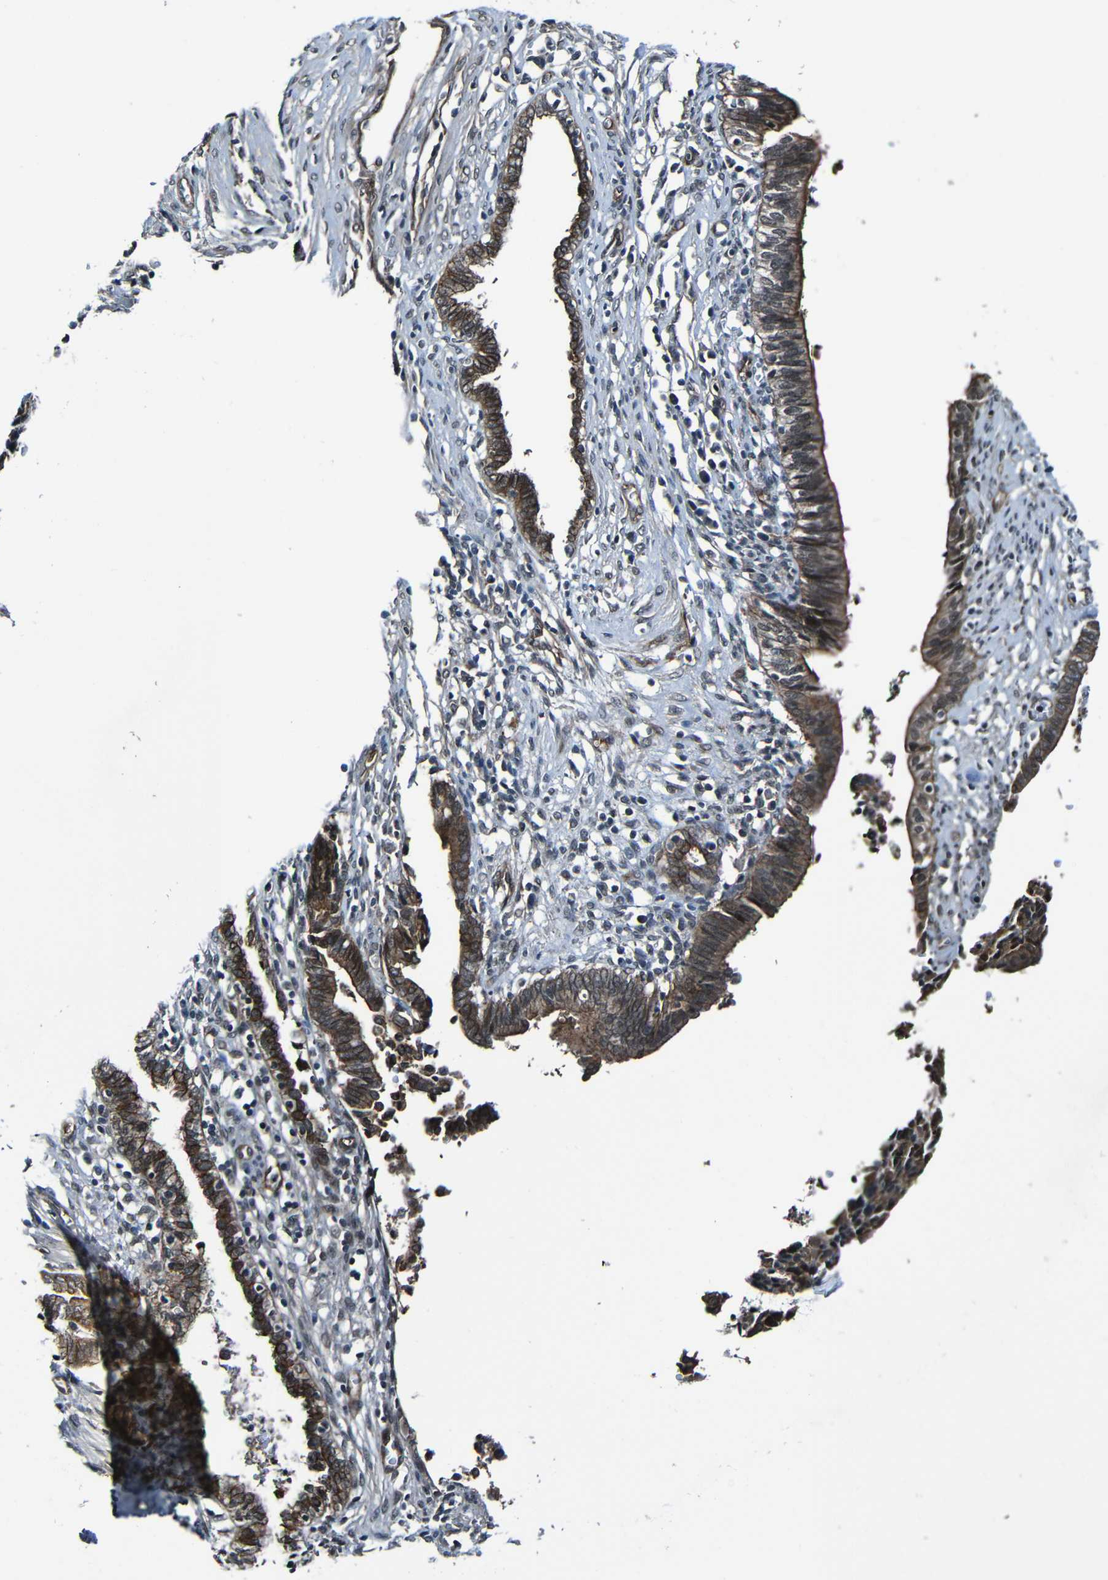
{"staining": {"intensity": "strong", "quantity": ">75%", "location": "cytoplasmic/membranous"}, "tissue": "cervical cancer", "cell_type": "Tumor cells", "image_type": "cancer", "snomed": [{"axis": "morphology", "description": "Adenocarcinoma, NOS"}, {"axis": "topography", "description": "Cervix"}], "caption": "DAB immunohistochemical staining of human cervical cancer demonstrates strong cytoplasmic/membranous protein positivity in approximately >75% of tumor cells. (IHC, brightfield microscopy, high magnification).", "gene": "LGR5", "patient": {"sex": "female", "age": 44}}